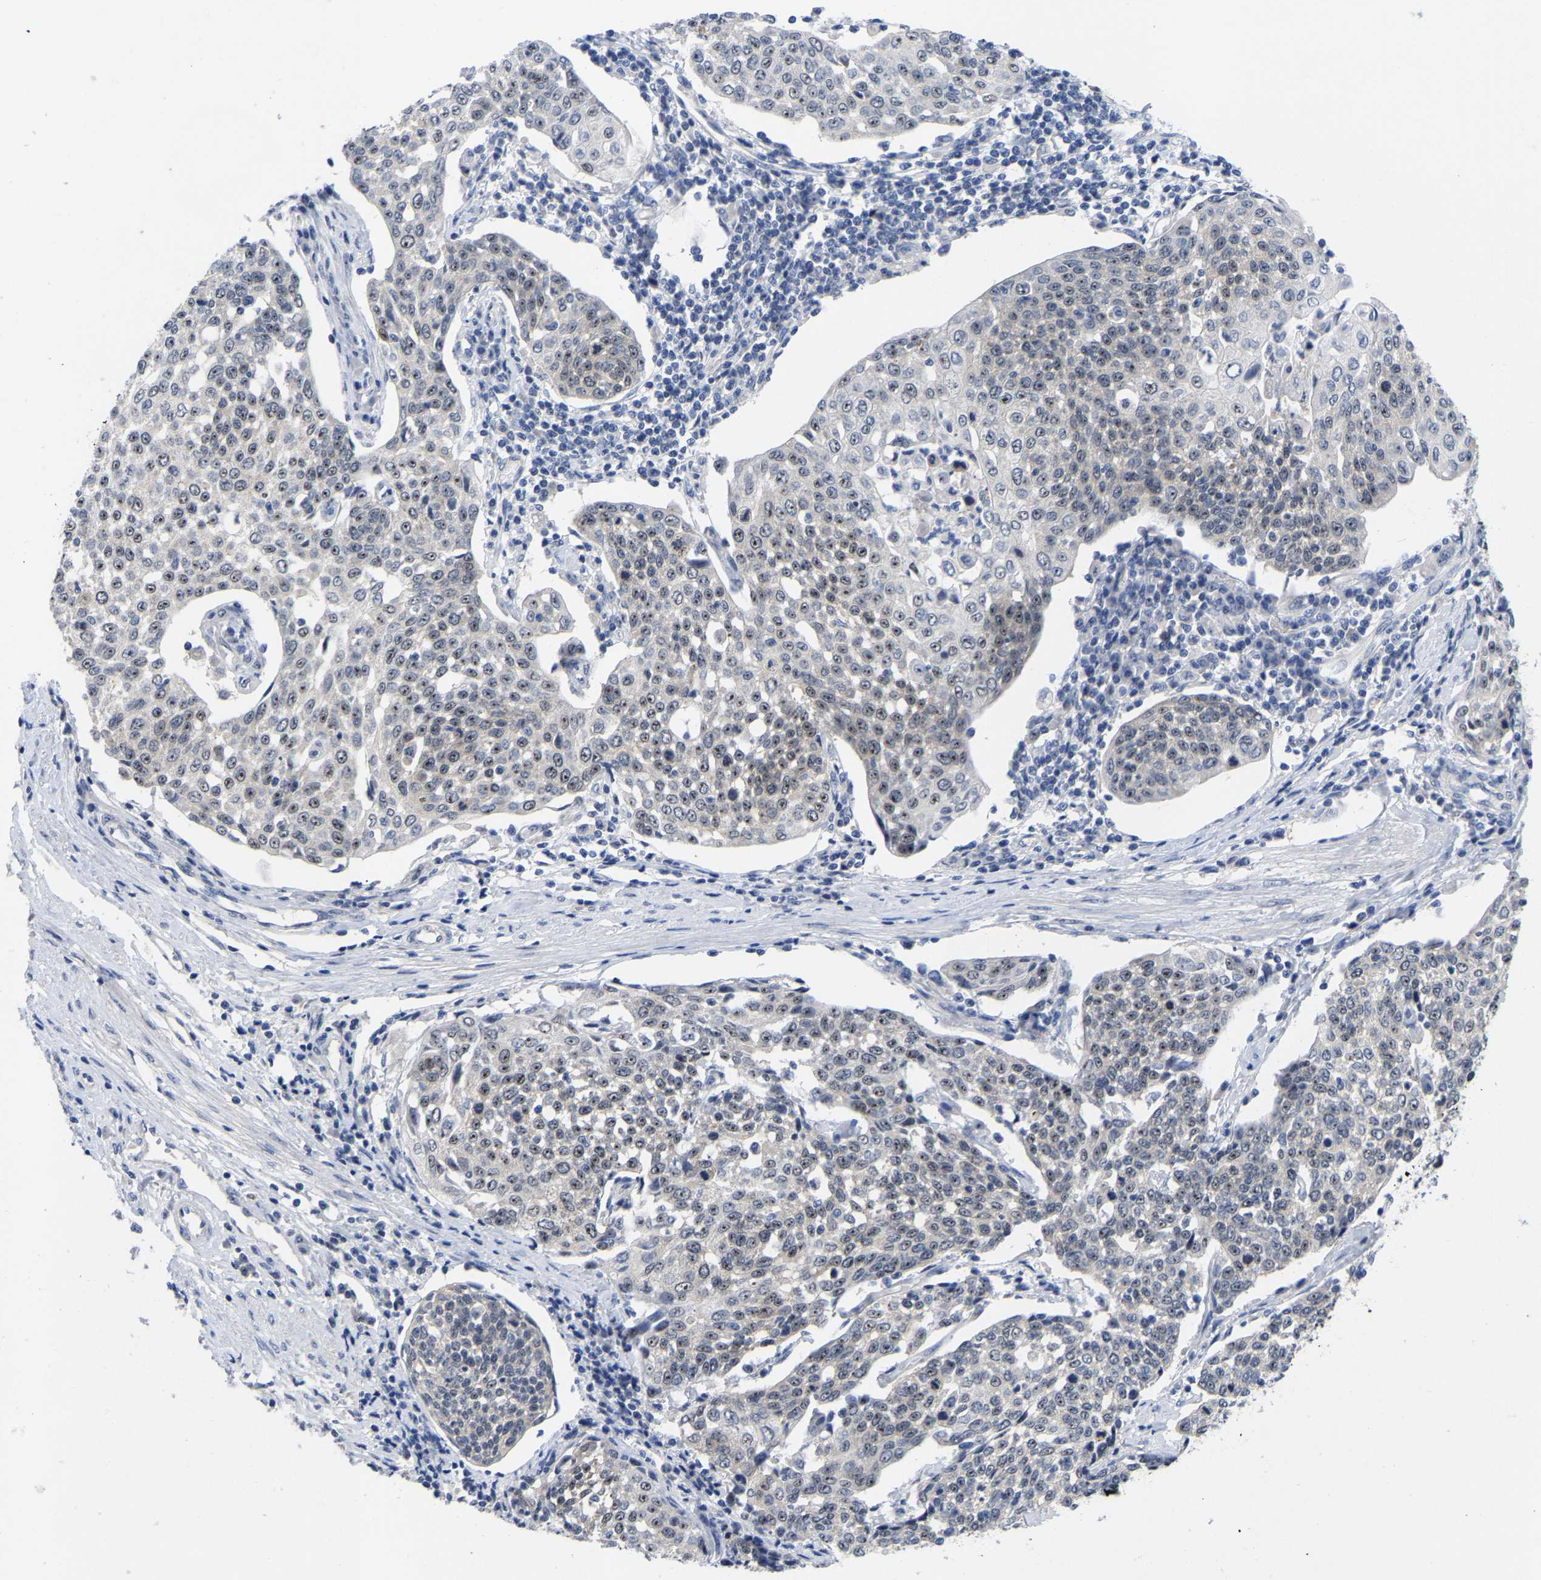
{"staining": {"intensity": "weak", "quantity": "25%-75%", "location": "nuclear"}, "tissue": "cervical cancer", "cell_type": "Tumor cells", "image_type": "cancer", "snomed": [{"axis": "morphology", "description": "Squamous cell carcinoma, NOS"}, {"axis": "topography", "description": "Cervix"}], "caption": "Immunohistochemistry (IHC) staining of cervical cancer, which exhibits low levels of weak nuclear positivity in about 25%-75% of tumor cells indicating weak nuclear protein staining. The staining was performed using DAB (3,3'-diaminobenzidine) (brown) for protein detection and nuclei were counterstained in hematoxylin (blue).", "gene": "NLE1", "patient": {"sex": "female", "age": 34}}